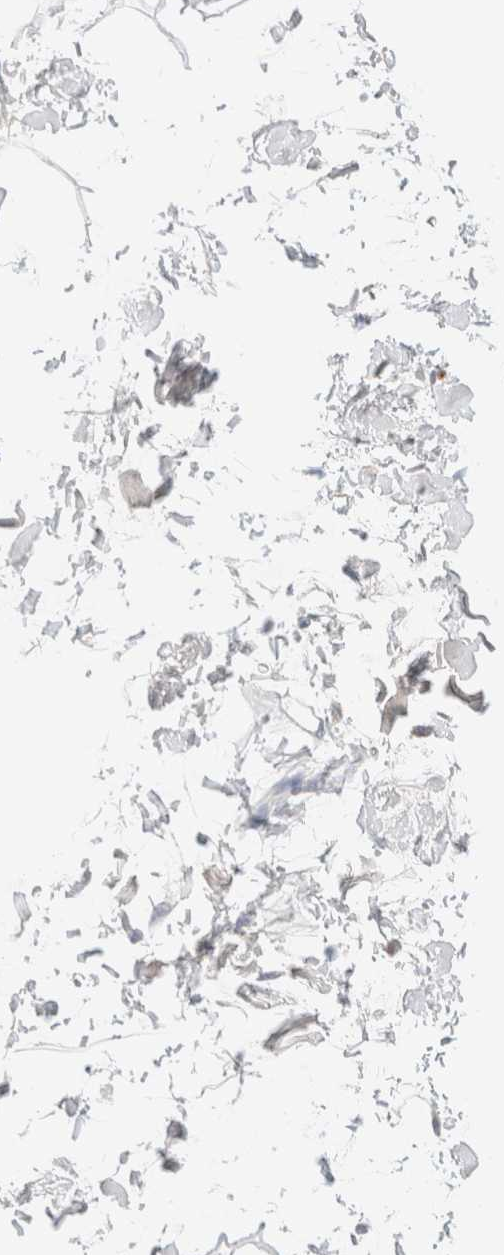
{"staining": {"intensity": "negative", "quantity": "none", "location": "none"}, "tissue": "adipose tissue", "cell_type": "Adipocytes", "image_type": "normal", "snomed": [{"axis": "morphology", "description": "Normal tissue, NOS"}, {"axis": "topography", "description": "Soft tissue"}], "caption": "Immunohistochemistry of benign human adipose tissue demonstrates no positivity in adipocytes.", "gene": "HEXD", "patient": {"sex": "male", "age": 72}}